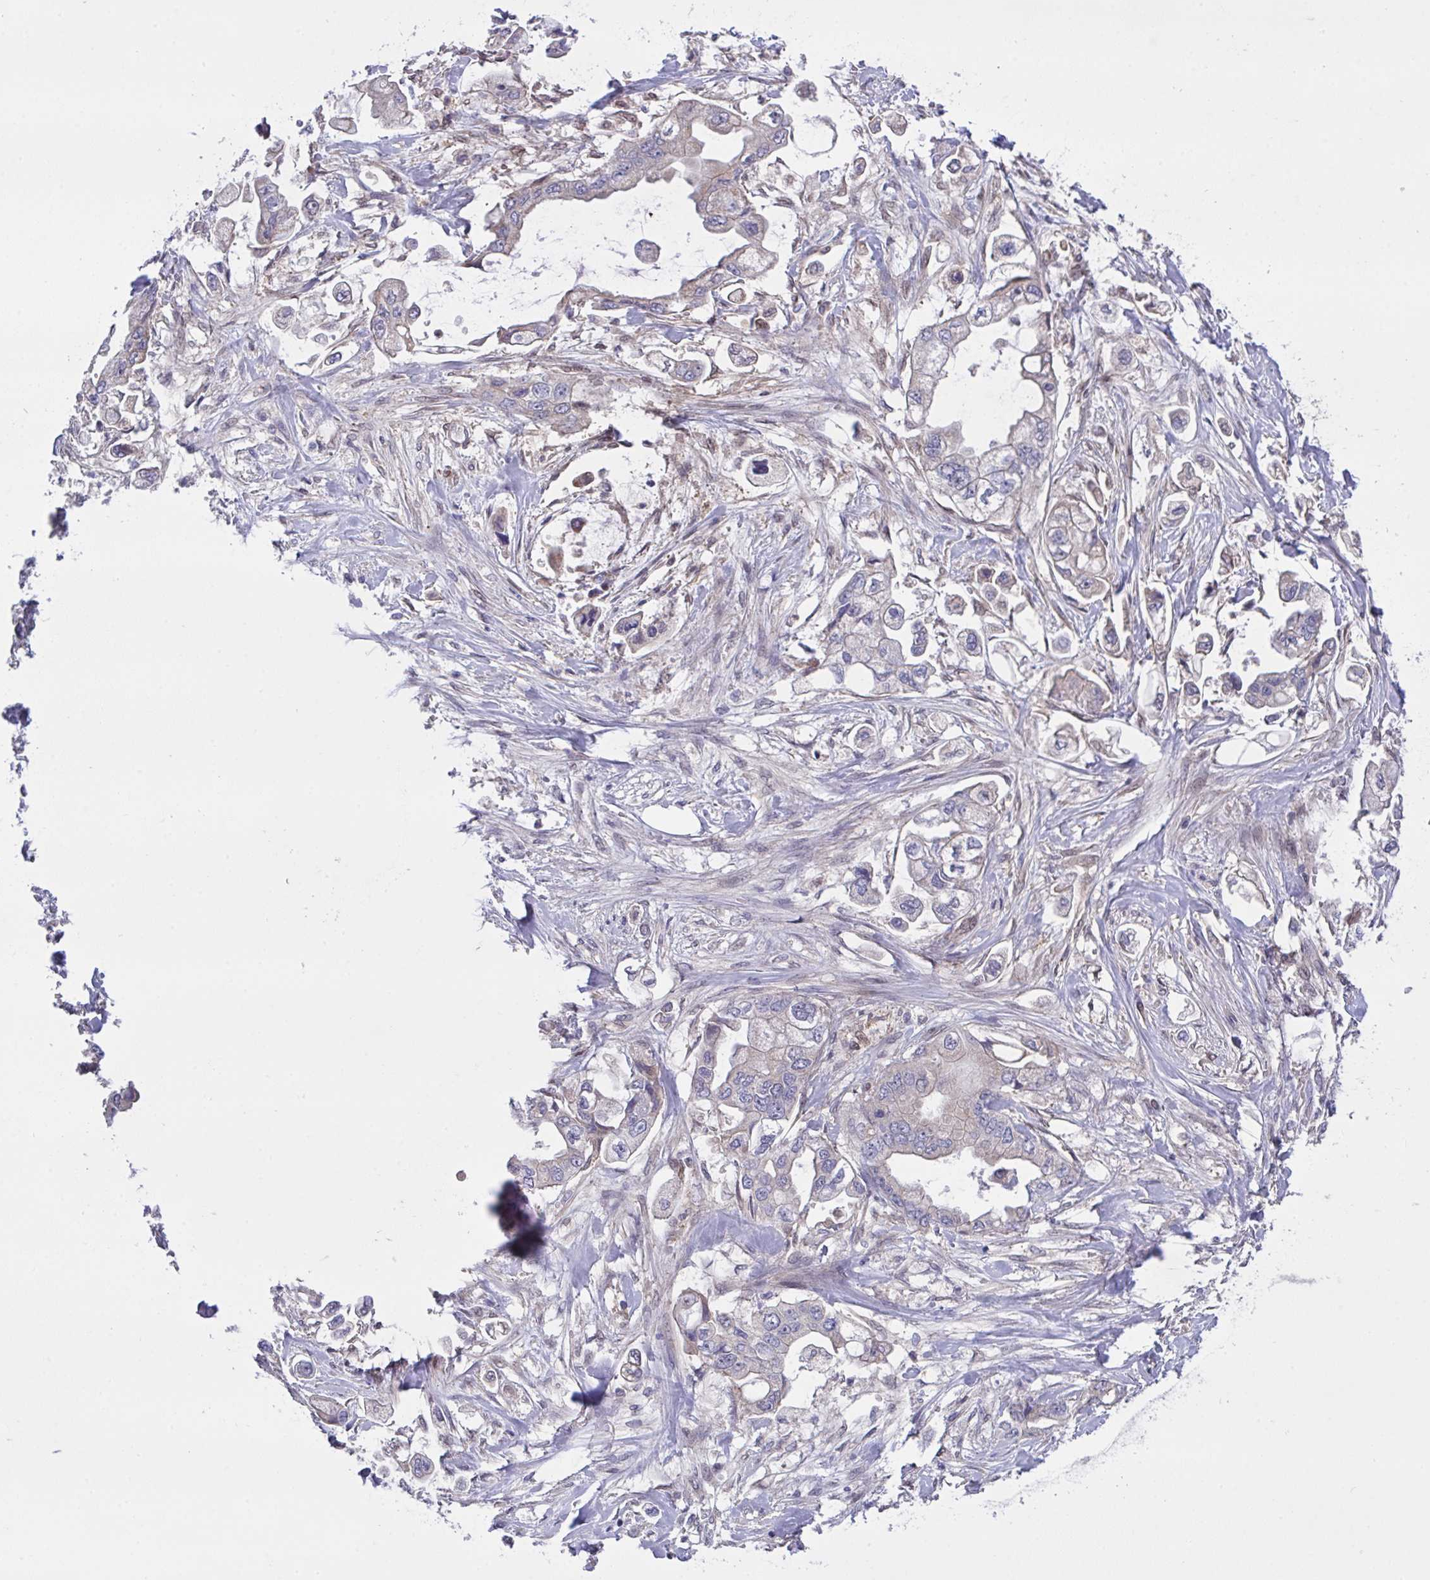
{"staining": {"intensity": "negative", "quantity": "none", "location": "none"}, "tissue": "stomach cancer", "cell_type": "Tumor cells", "image_type": "cancer", "snomed": [{"axis": "morphology", "description": "Adenocarcinoma, NOS"}, {"axis": "topography", "description": "Stomach"}], "caption": "The photomicrograph demonstrates no significant positivity in tumor cells of stomach adenocarcinoma.", "gene": "L3HYPDH", "patient": {"sex": "male", "age": 62}}